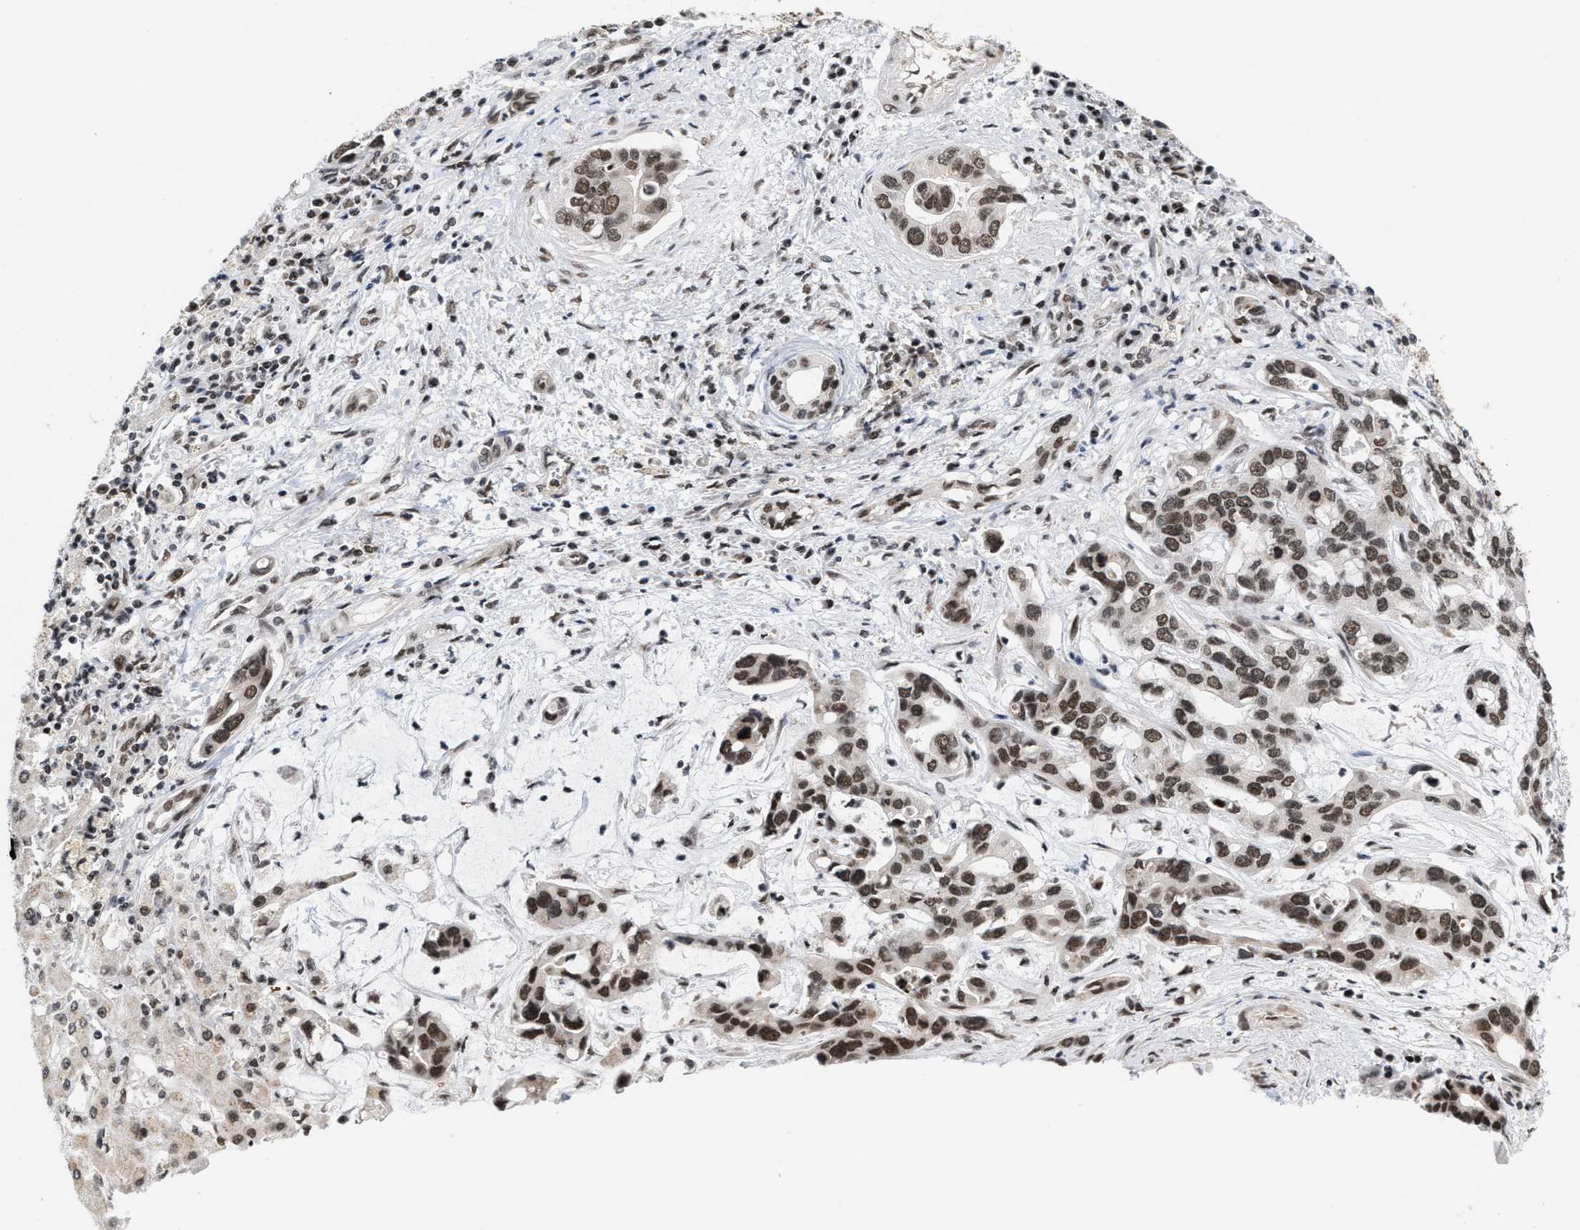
{"staining": {"intensity": "strong", "quantity": ">75%", "location": "nuclear"}, "tissue": "liver cancer", "cell_type": "Tumor cells", "image_type": "cancer", "snomed": [{"axis": "morphology", "description": "Cholangiocarcinoma"}, {"axis": "topography", "description": "Liver"}], "caption": "Protein expression by IHC shows strong nuclear positivity in about >75% of tumor cells in cholangiocarcinoma (liver).", "gene": "ANKRD6", "patient": {"sex": "female", "age": 65}}